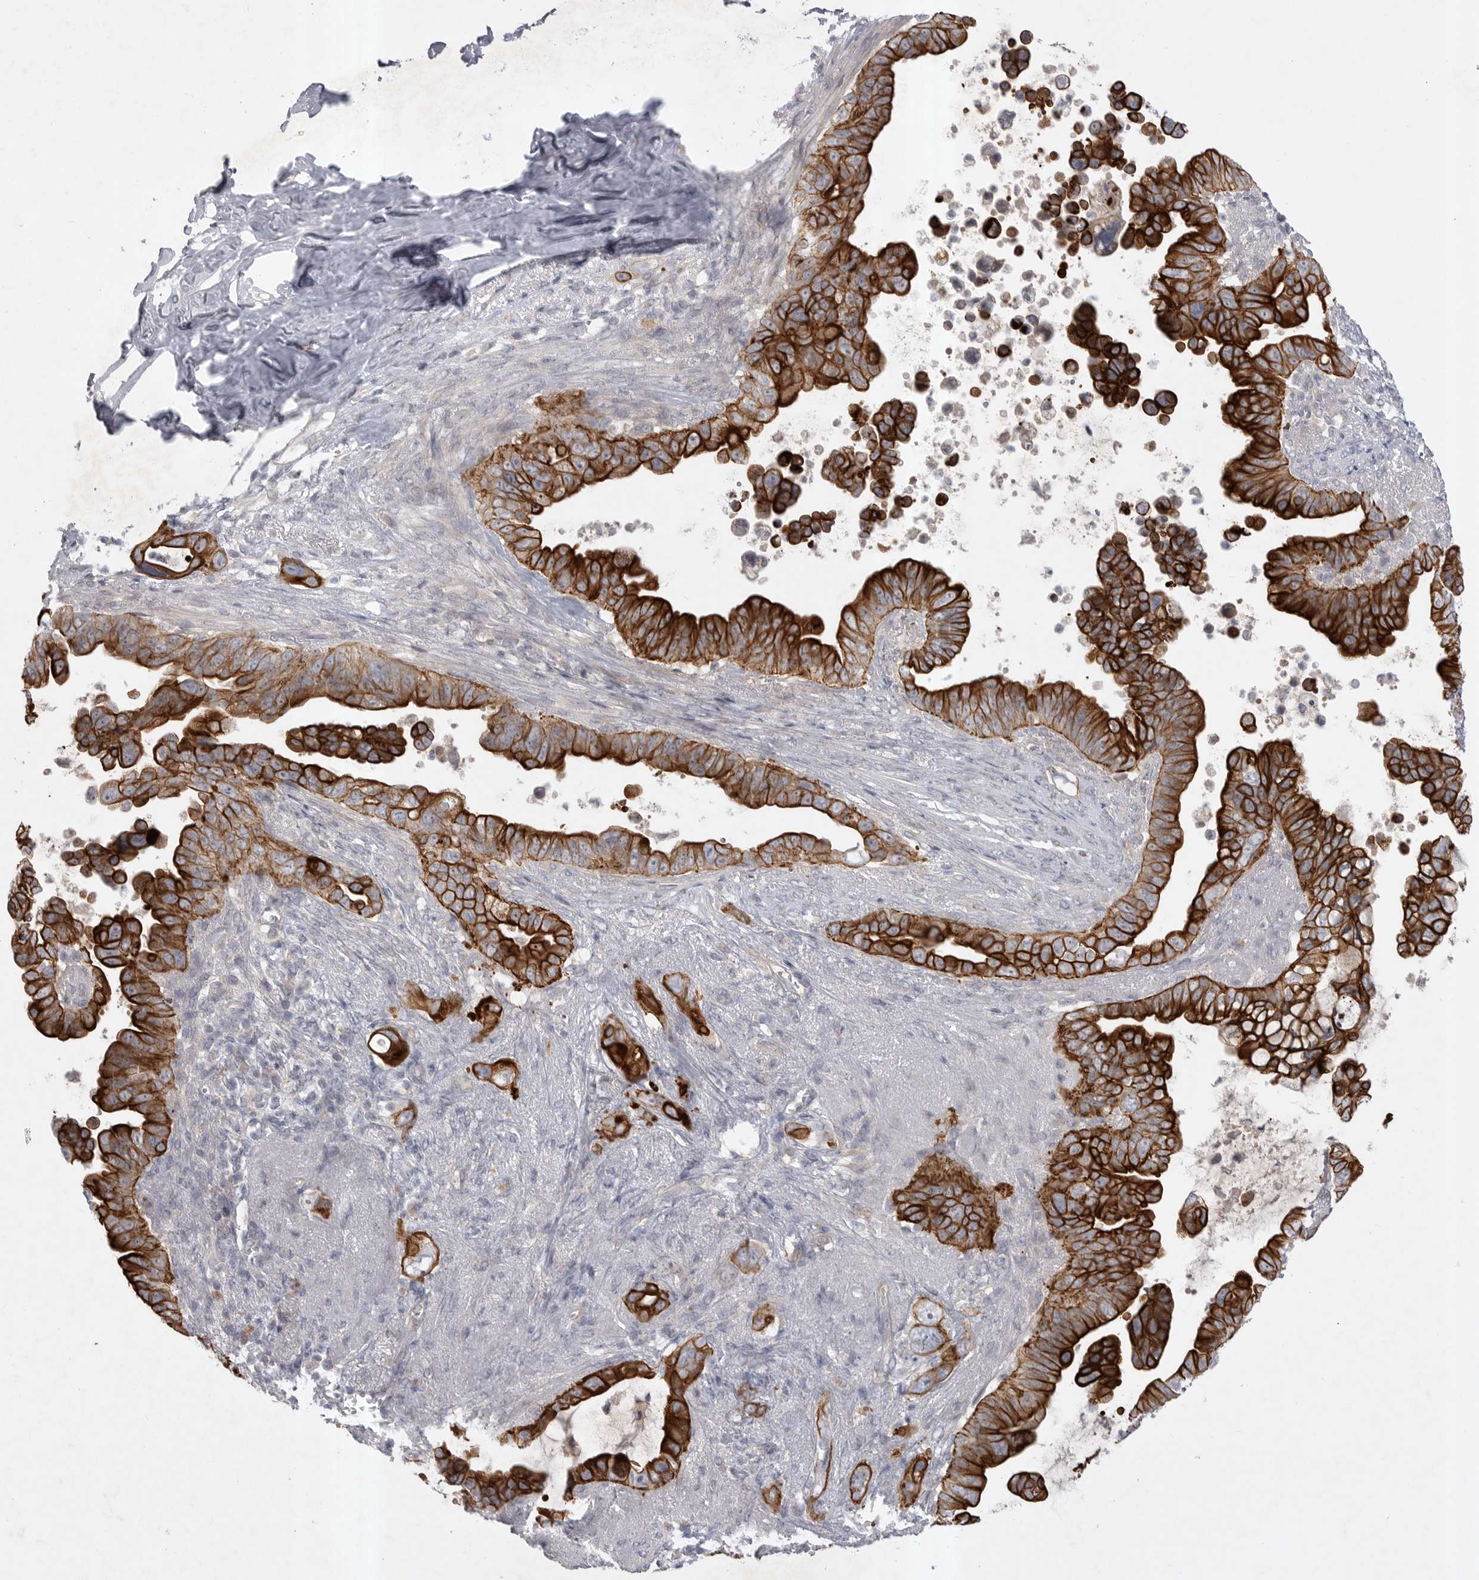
{"staining": {"intensity": "strong", "quantity": ">75%", "location": "cytoplasmic/membranous"}, "tissue": "pancreatic cancer", "cell_type": "Tumor cells", "image_type": "cancer", "snomed": [{"axis": "morphology", "description": "Adenocarcinoma, NOS"}, {"axis": "topography", "description": "Pancreas"}], "caption": "Adenocarcinoma (pancreatic) stained for a protein shows strong cytoplasmic/membranous positivity in tumor cells.", "gene": "DHDDS", "patient": {"sex": "female", "age": 72}}